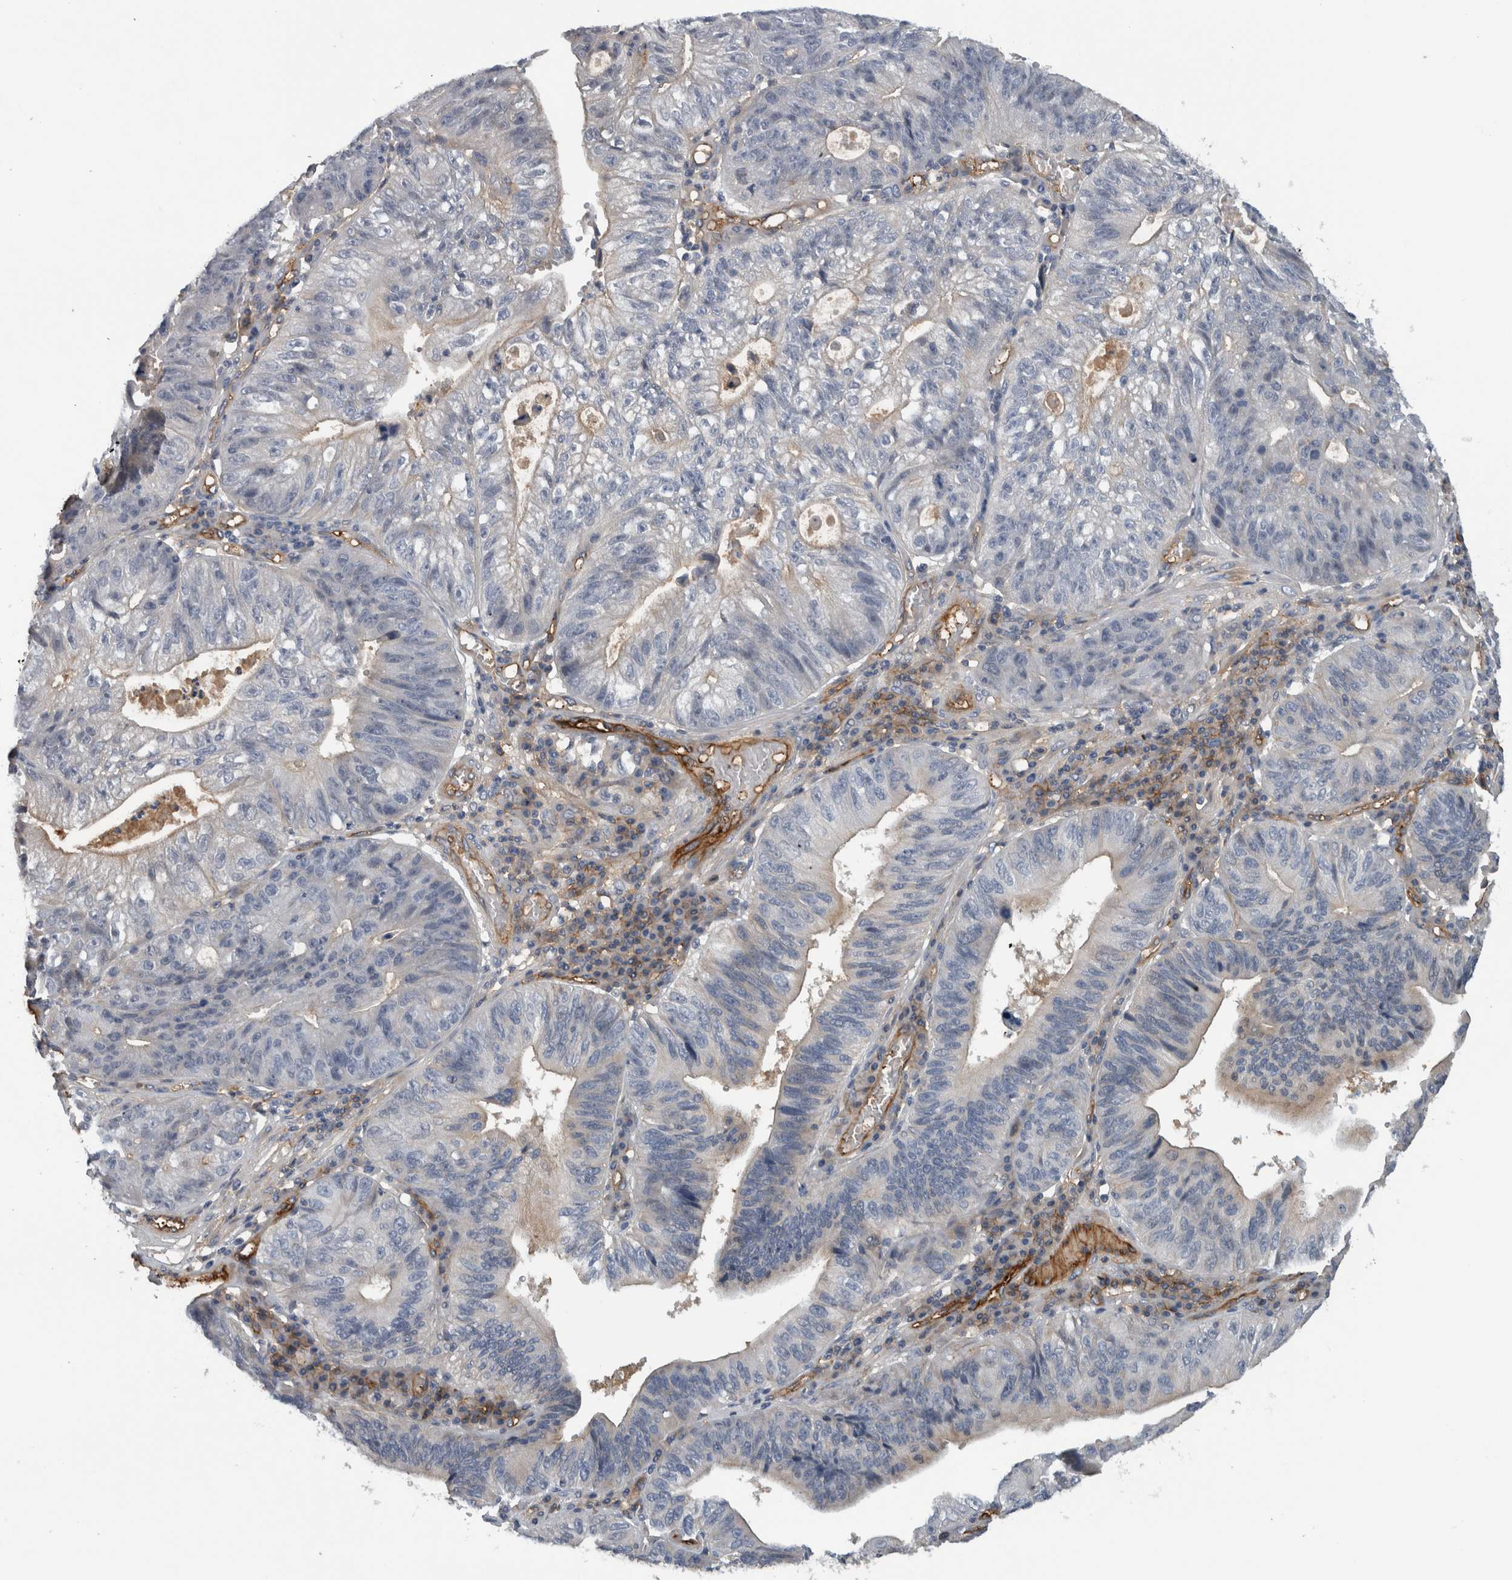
{"staining": {"intensity": "negative", "quantity": "none", "location": "none"}, "tissue": "stomach cancer", "cell_type": "Tumor cells", "image_type": "cancer", "snomed": [{"axis": "morphology", "description": "Adenocarcinoma, NOS"}, {"axis": "topography", "description": "Stomach"}], "caption": "This is an IHC photomicrograph of human stomach cancer. There is no staining in tumor cells.", "gene": "CD59", "patient": {"sex": "male", "age": 59}}